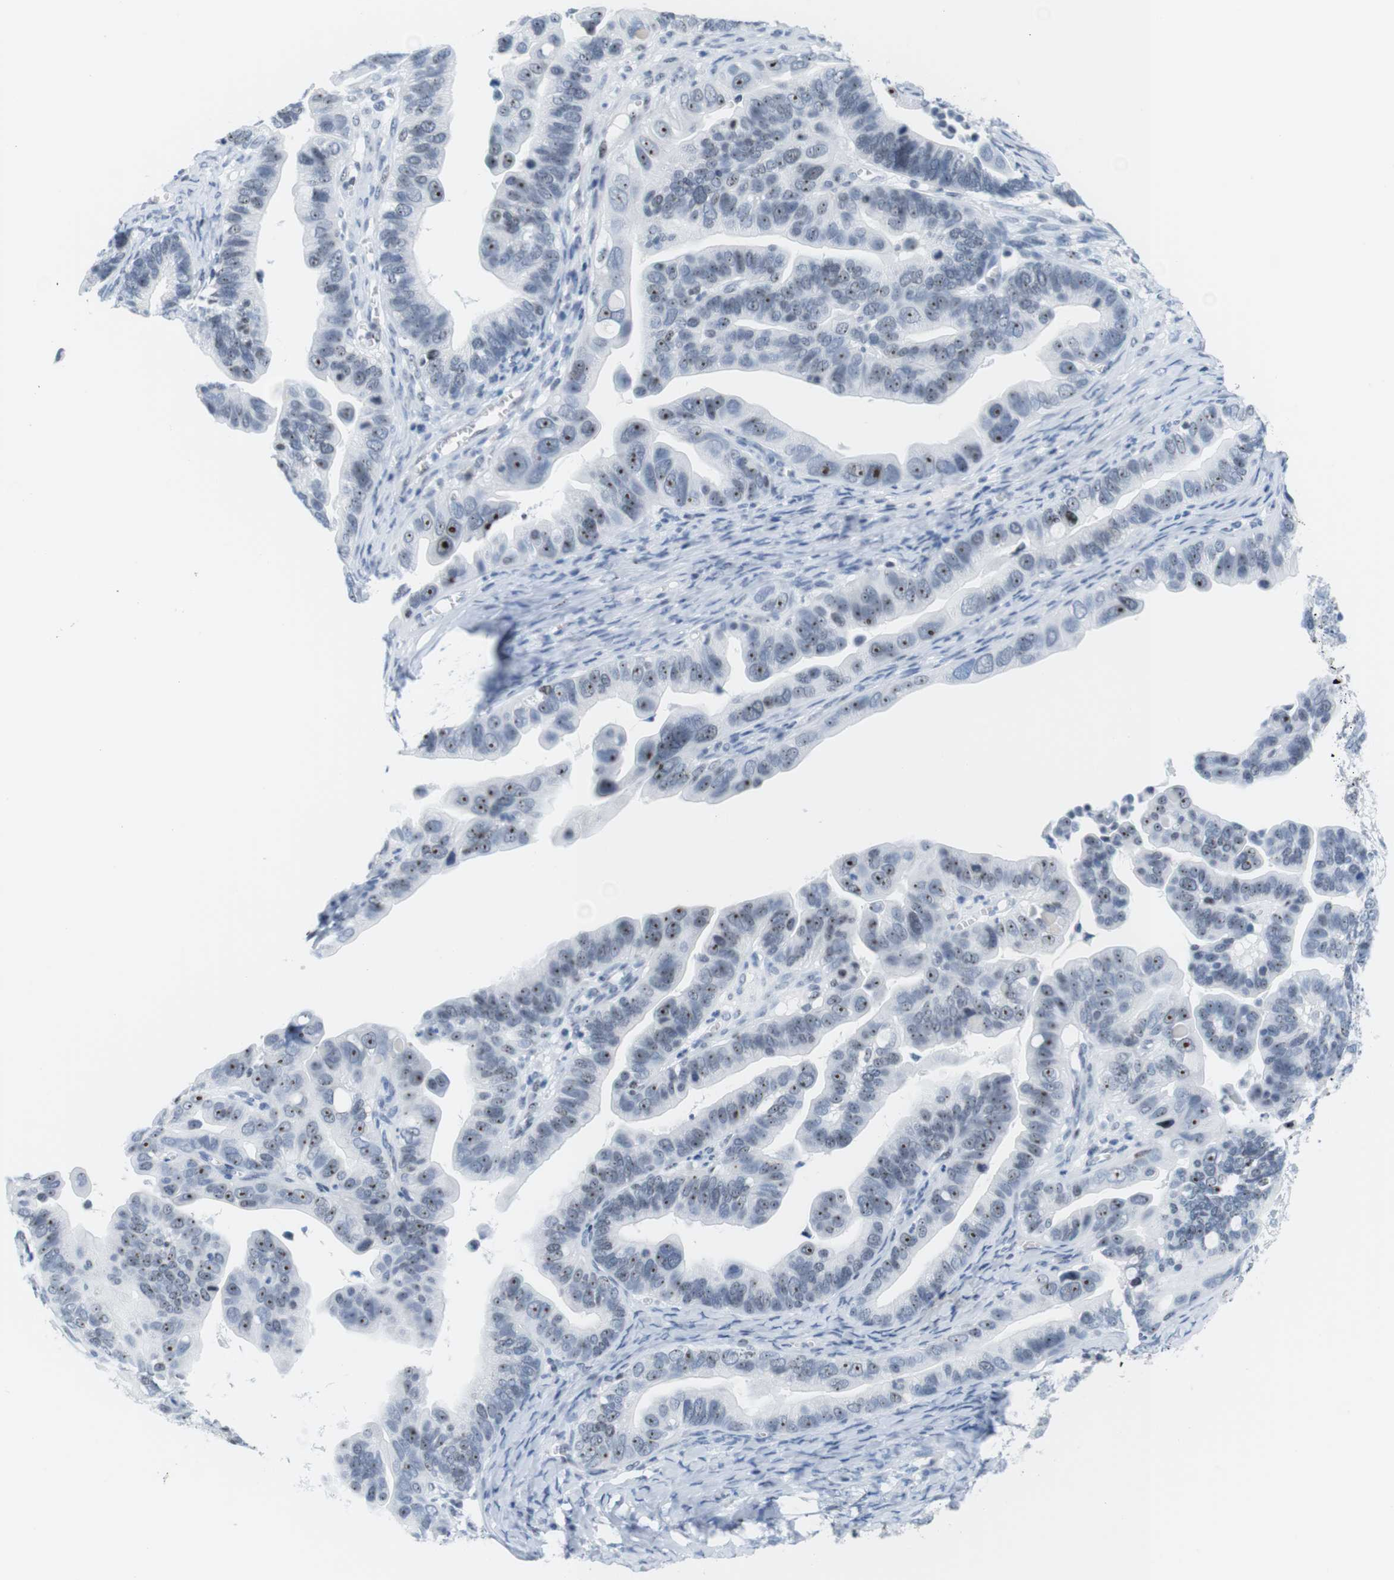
{"staining": {"intensity": "moderate", "quantity": "<25%", "location": "nuclear"}, "tissue": "ovarian cancer", "cell_type": "Tumor cells", "image_type": "cancer", "snomed": [{"axis": "morphology", "description": "Cystadenocarcinoma, serous, NOS"}, {"axis": "topography", "description": "Ovary"}], "caption": "IHC photomicrograph of ovarian cancer (serous cystadenocarcinoma) stained for a protein (brown), which reveals low levels of moderate nuclear expression in about <25% of tumor cells.", "gene": "NIFK", "patient": {"sex": "female", "age": 56}}